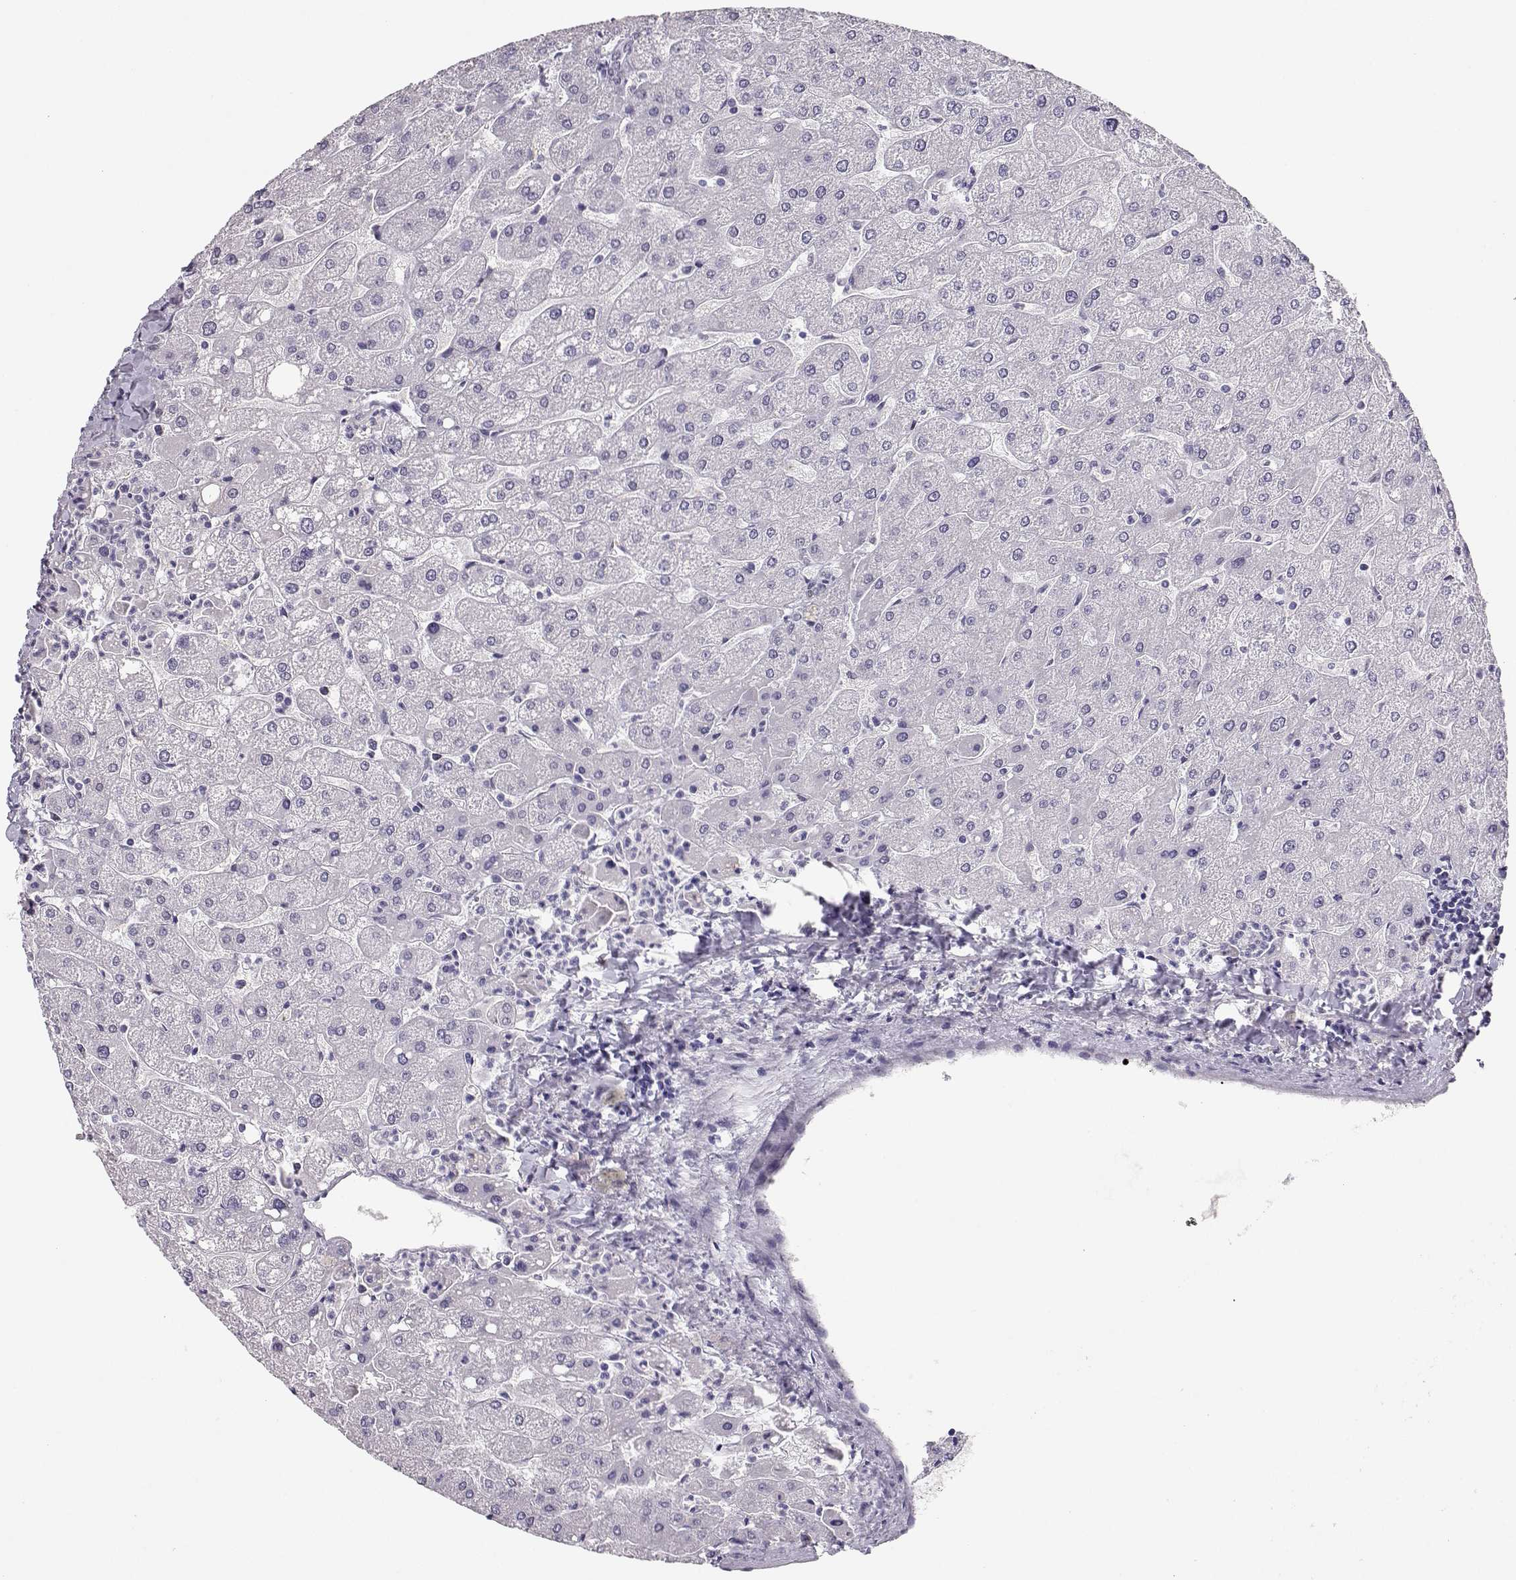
{"staining": {"intensity": "negative", "quantity": "none", "location": "none"}, "tissue": "liver", "cell_type": "Cholangiocytes", "image_type": "normal", "snomed": [{"axis": "morphology", "description": "Normal tissue, NOS"}, {"axis": "topography", "description": "Liver"}], "caption": "IHC of benign liver displays no positivity in cholangiocytes. (Immunohistochemistry, brightfield microscopy, high magnification).", "gene": "POLI", "patient": {"sex": "male", "age": 67}}